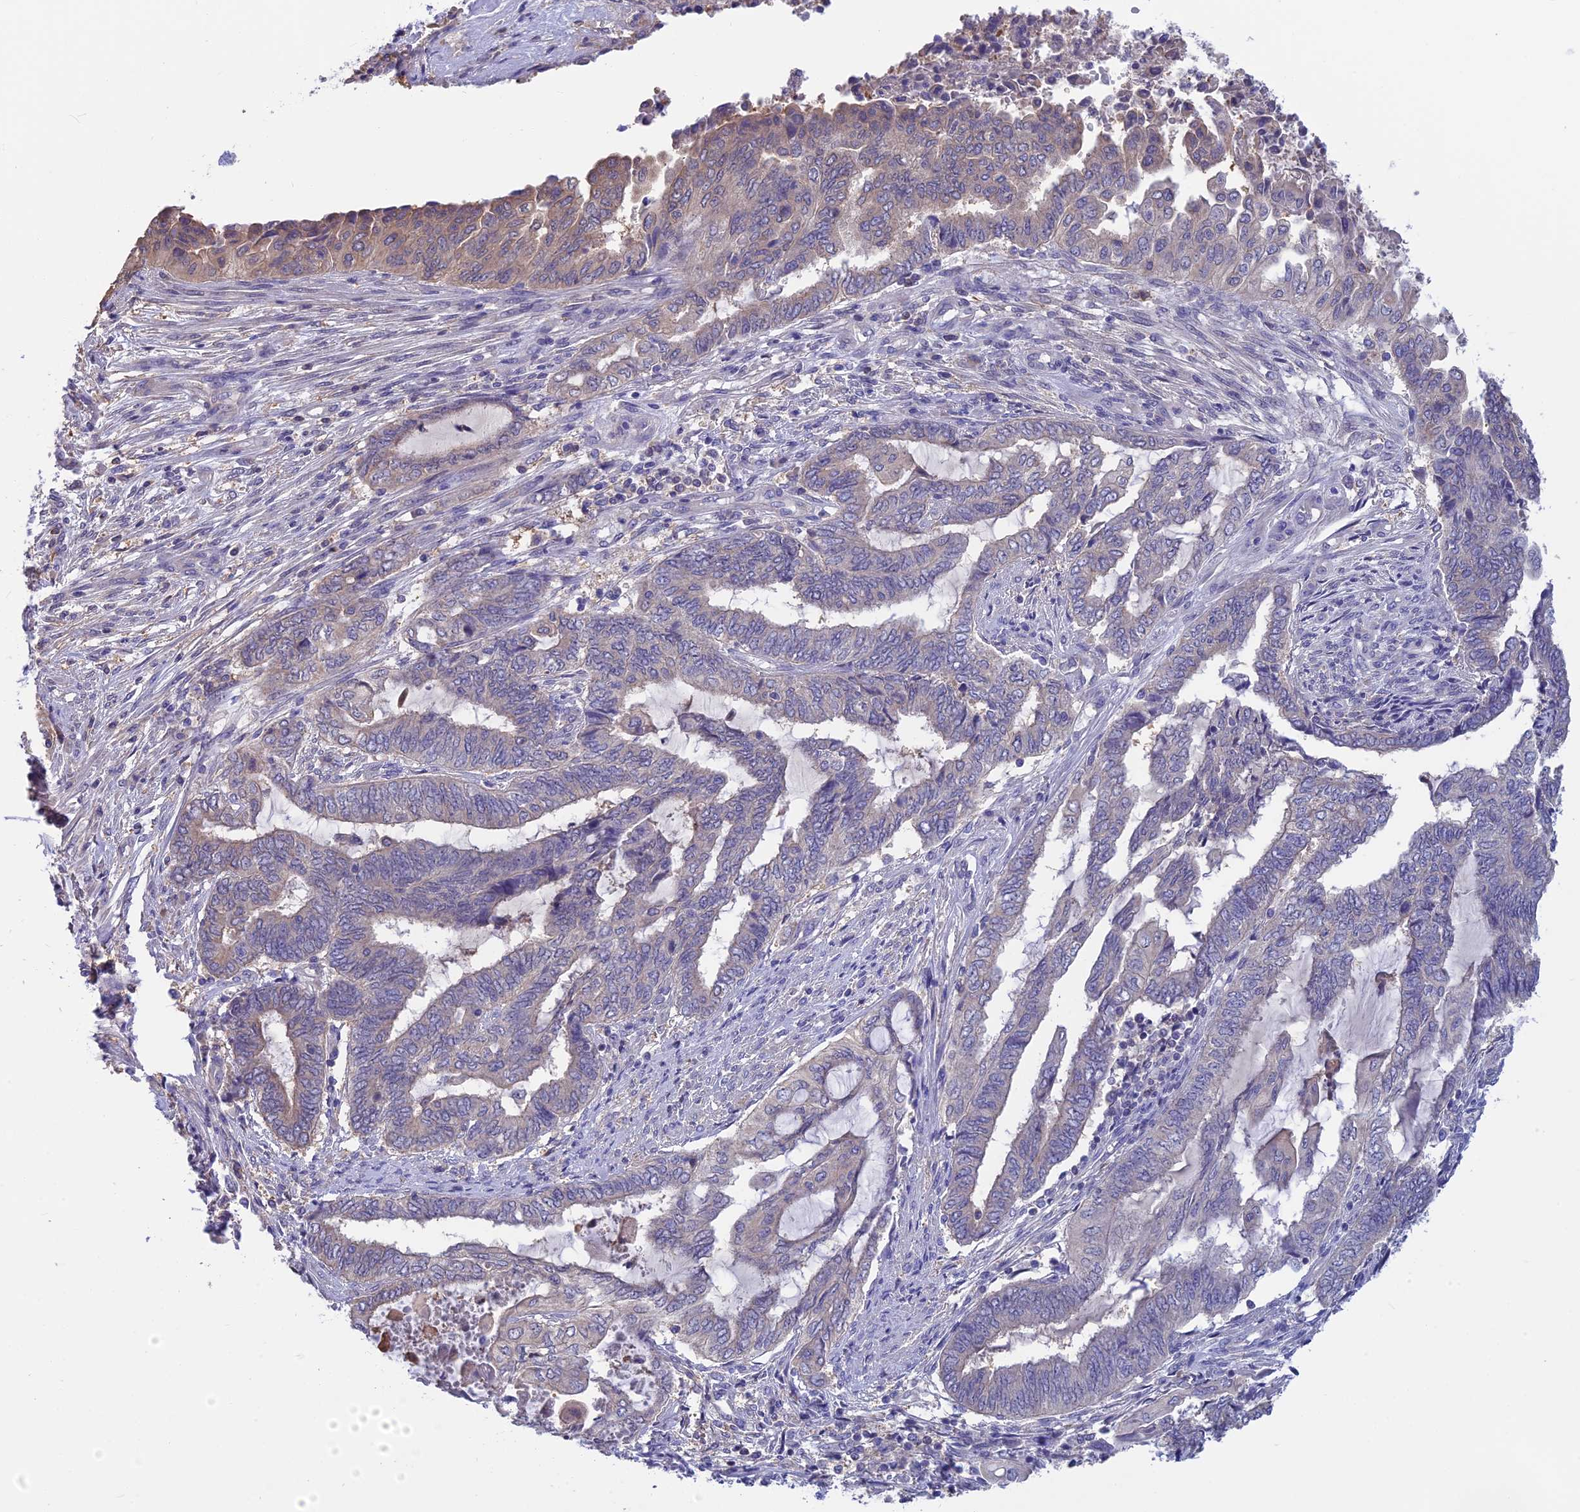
{"staining": {"intensity": "negative", "quantity": "none", "location": "none"}, "tissue": "endometrial cancer", "cell_type": "Tumor cells", "image_type": "cancer", "snomed": [{"axis": "morphology", "description": "Adenocarcinoma, NOS"}, {"axis": "topography", "description": "Uterus"}, {"axis": "topography", "description": "Endometrium"}], "caption": "There is no significant expression in tumor cells of endometrial cancer.", "gene": "SNAP91", "patient": {"sex": "female", "age": 70}}